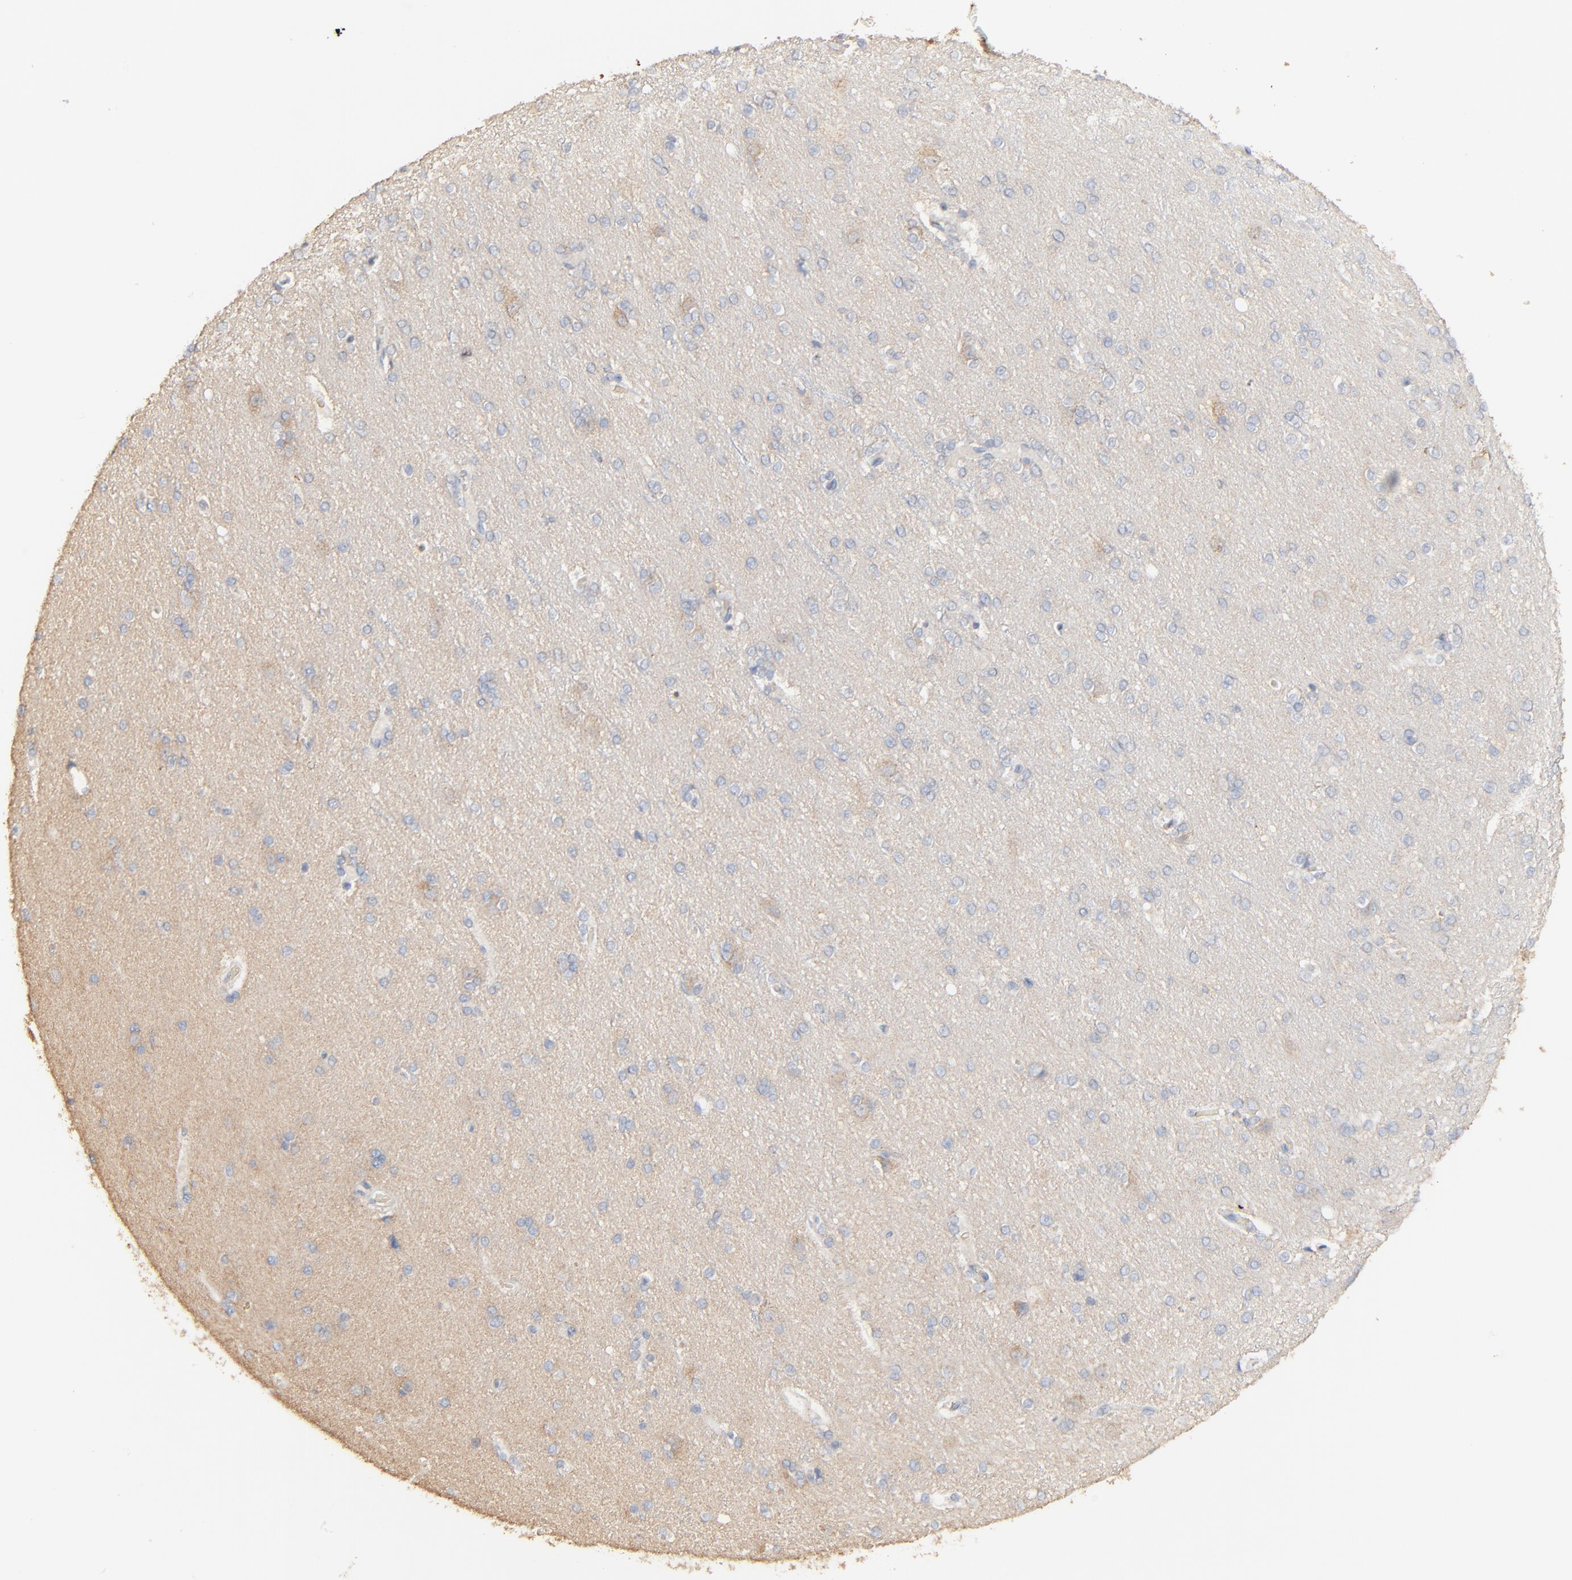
{"staining": {"intensity": "negative", "quantity": "none", "location": "none"}, "tissue": "cerebral cortex", "cell_type": "Endothelial cells", "image_type": "normal", "snomed": [{"axis": "morphology", "description": "Normal tissue, NOS"}, {"axis": "topography", "description": "Cerebral cortex"}], "caption": "Immunohistochemistry (IHC) of normal human cerebral cortex demonstrates no positivity in endothelial cells.", "gene": "FANCB", "patient": {"sex": "female", "age": 54}}